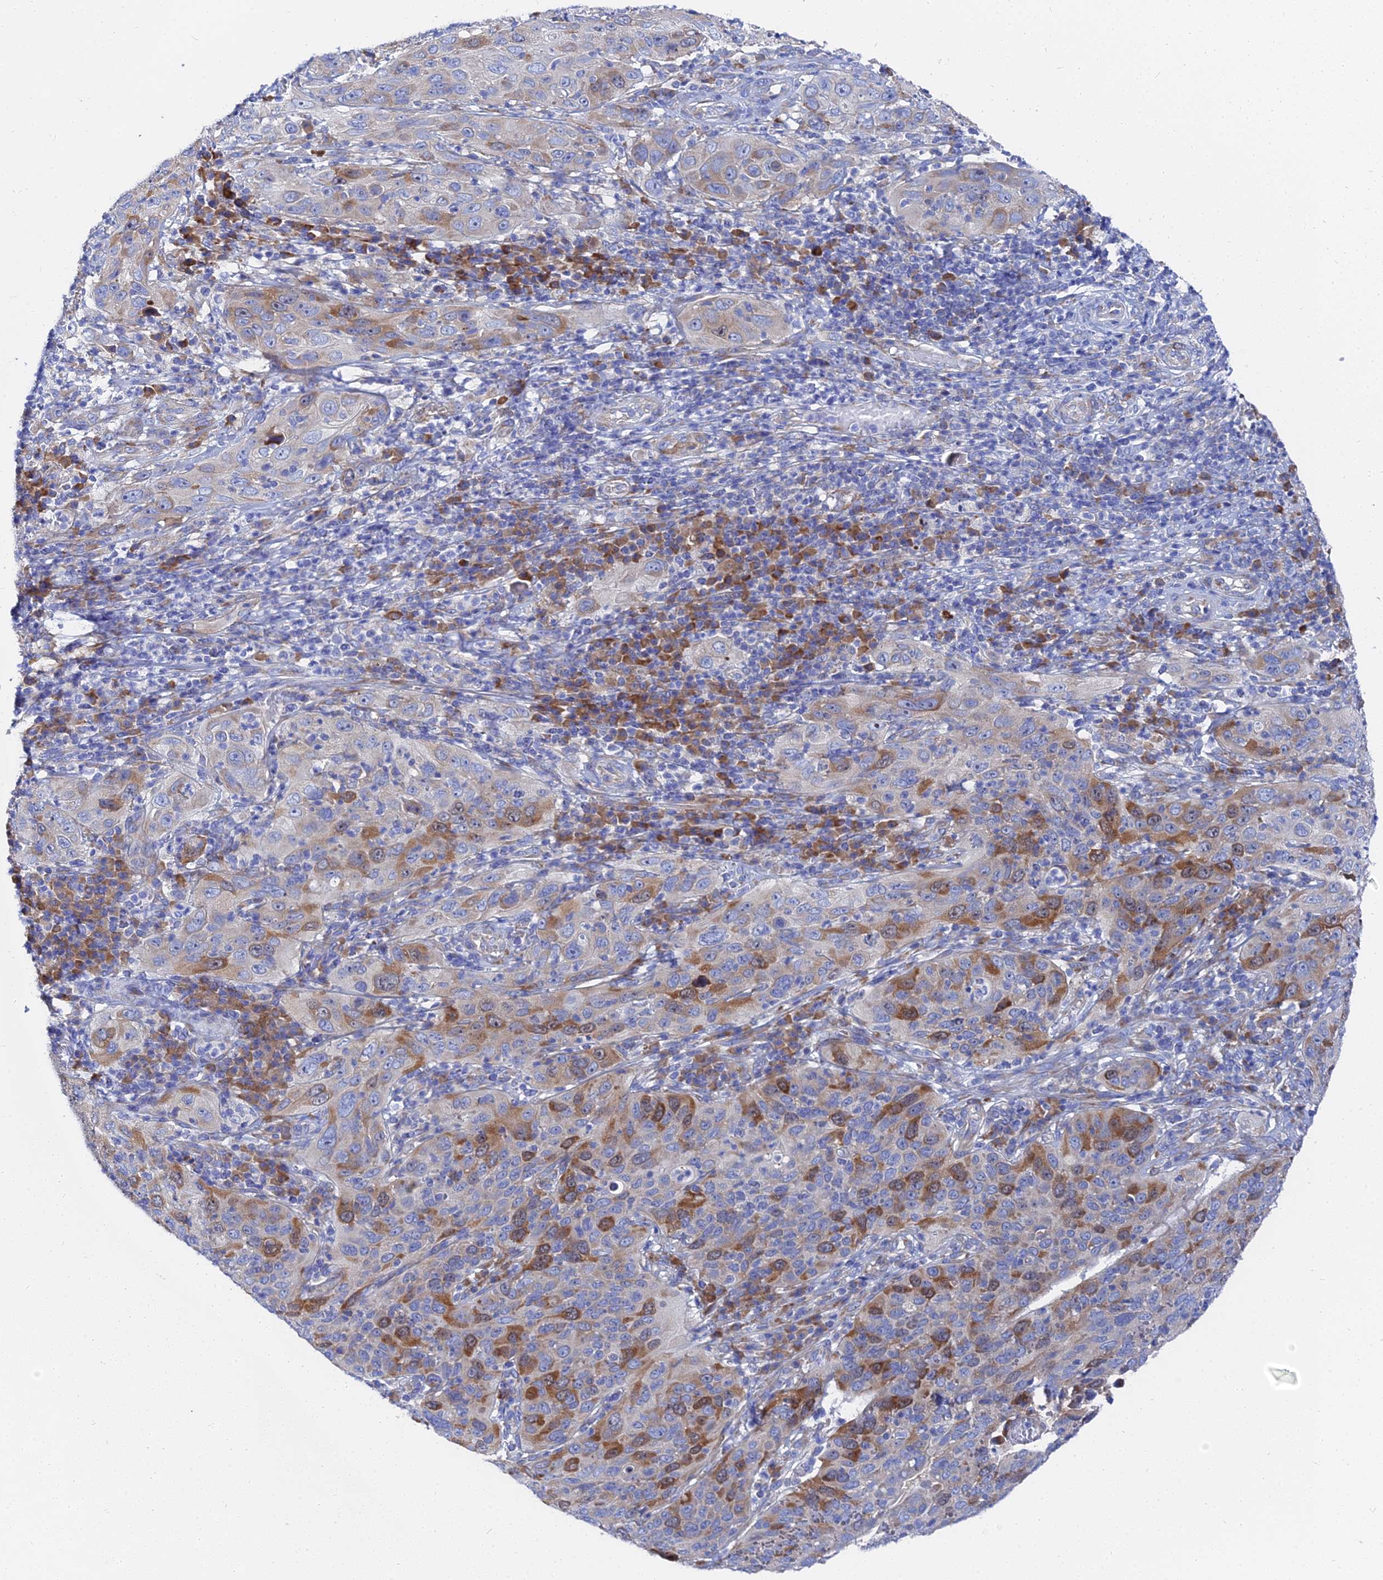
{"staining": {"intensity": "strong", "quantity": "<25%", "location": "cytoplasmic/membranous"}, "tissue": "cervical cancer", "cell_type": "Tumor cells", "image_type": "cancer", "snomed": [{"axis": "morphology", "description": "Squamous cell carcinoma, NOS"}, {"axis": "topography", "description": "Cervix"}], "caption": "Brown immunohistochemical staining in cervical squamous cell carcinoma demonstrates strong cytoplasmic/membranous positivity in about <25% of tumor cells. (DAB IHC with brightfield microscopy, high magnification).", "gene": "PTTG1", "patient": {"sex": "female", "age": 36}}